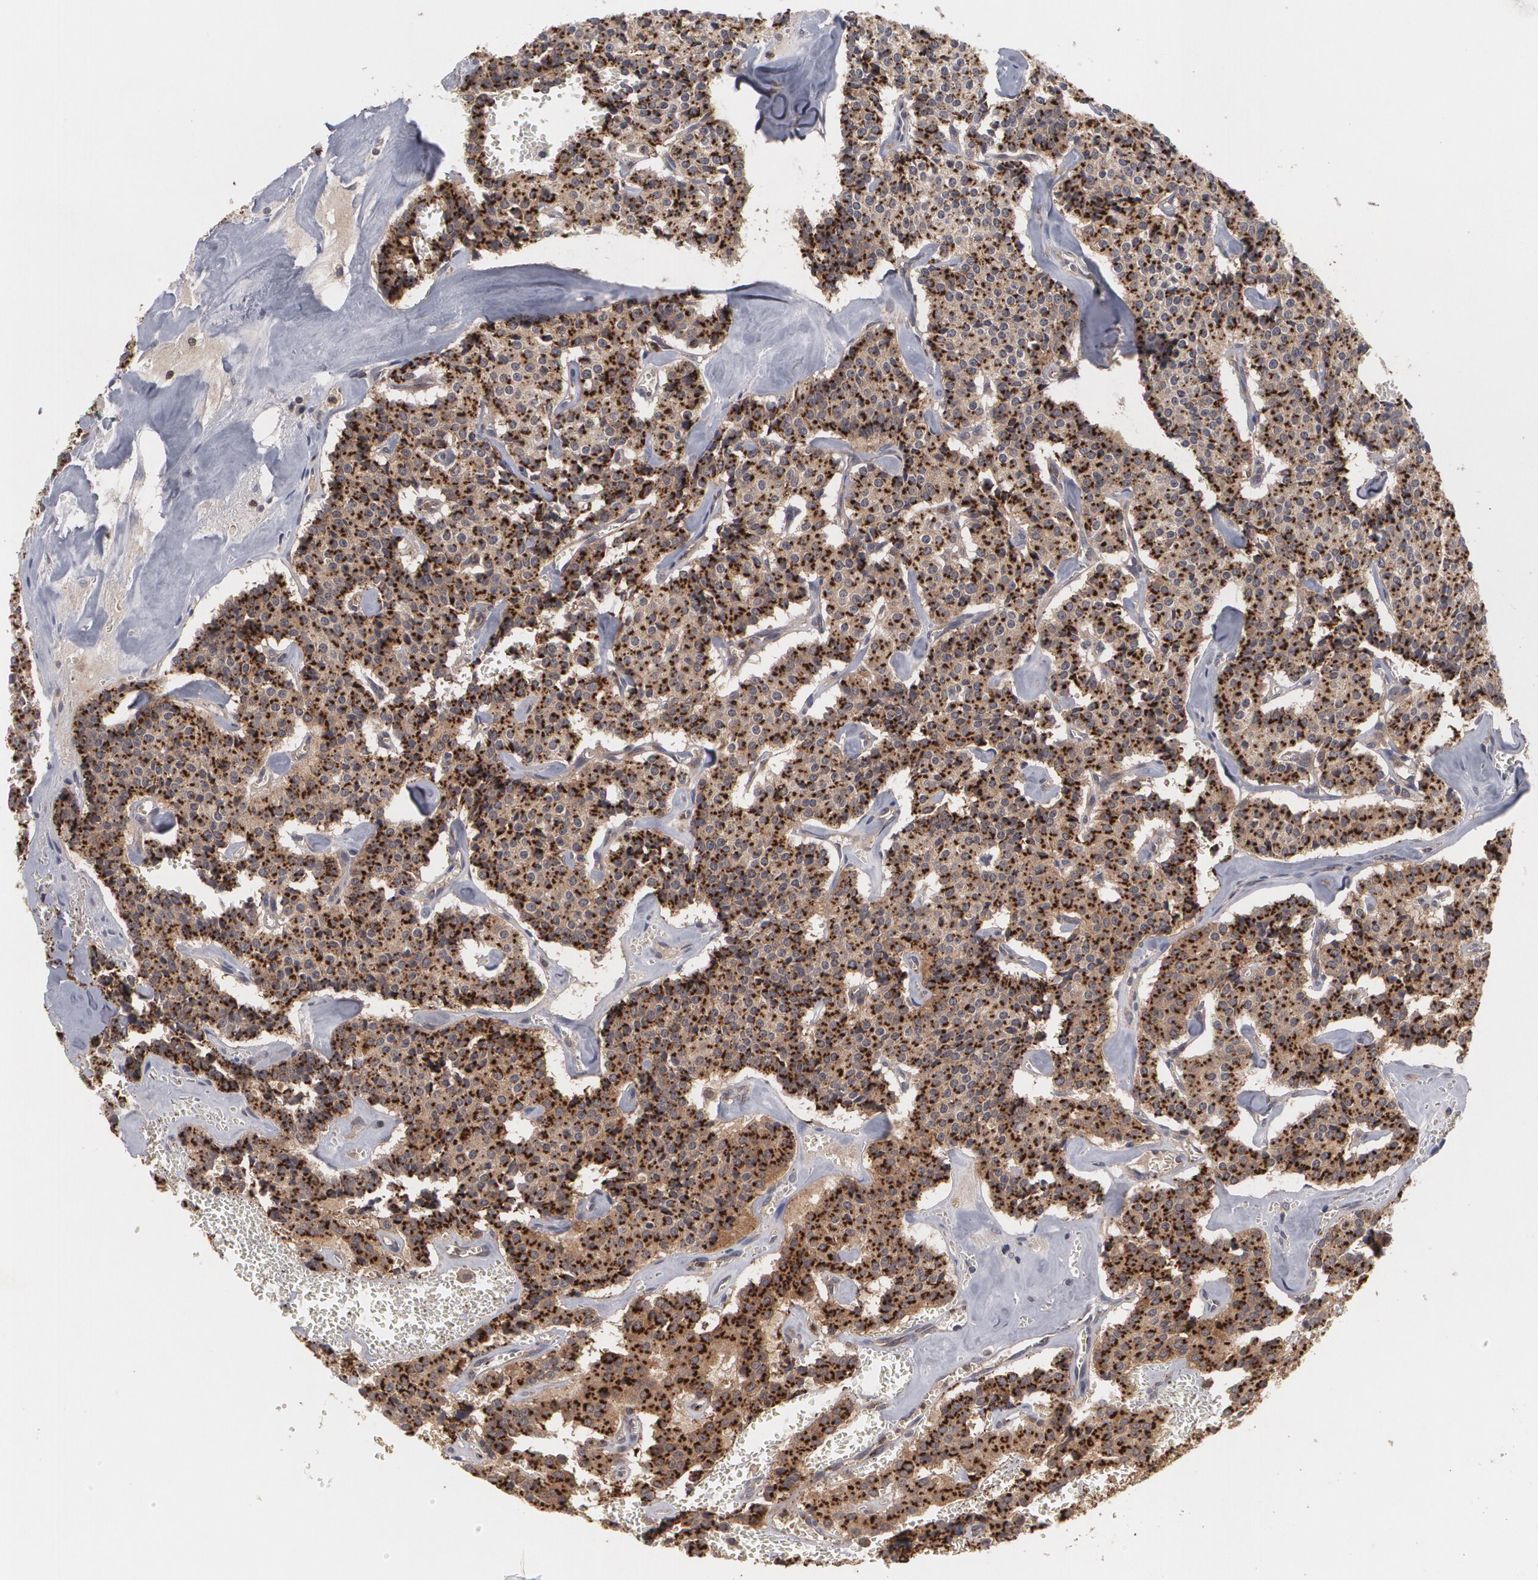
{"staining": {"intensity": "strong", "quantity": ">75%", "location": "cytoplasmic/membranous"}, "tissue": "carcinoid", "cell_type": "Tumor cells", "image_type": "cancer", "snomed": [{"axis": "morphology", "description": "Carcinoid, malignant, NOS"}, {"axis": "topography", "description": "Bronchus"}], "caption": "Strong cytoplasmic/membranous positivity for a protein is identified in about >75% of tumor cells of carcinoid using immunohistochemistry (IHC).", "gene": "HTT", "patient": {"sex": "male", "age": 55}}